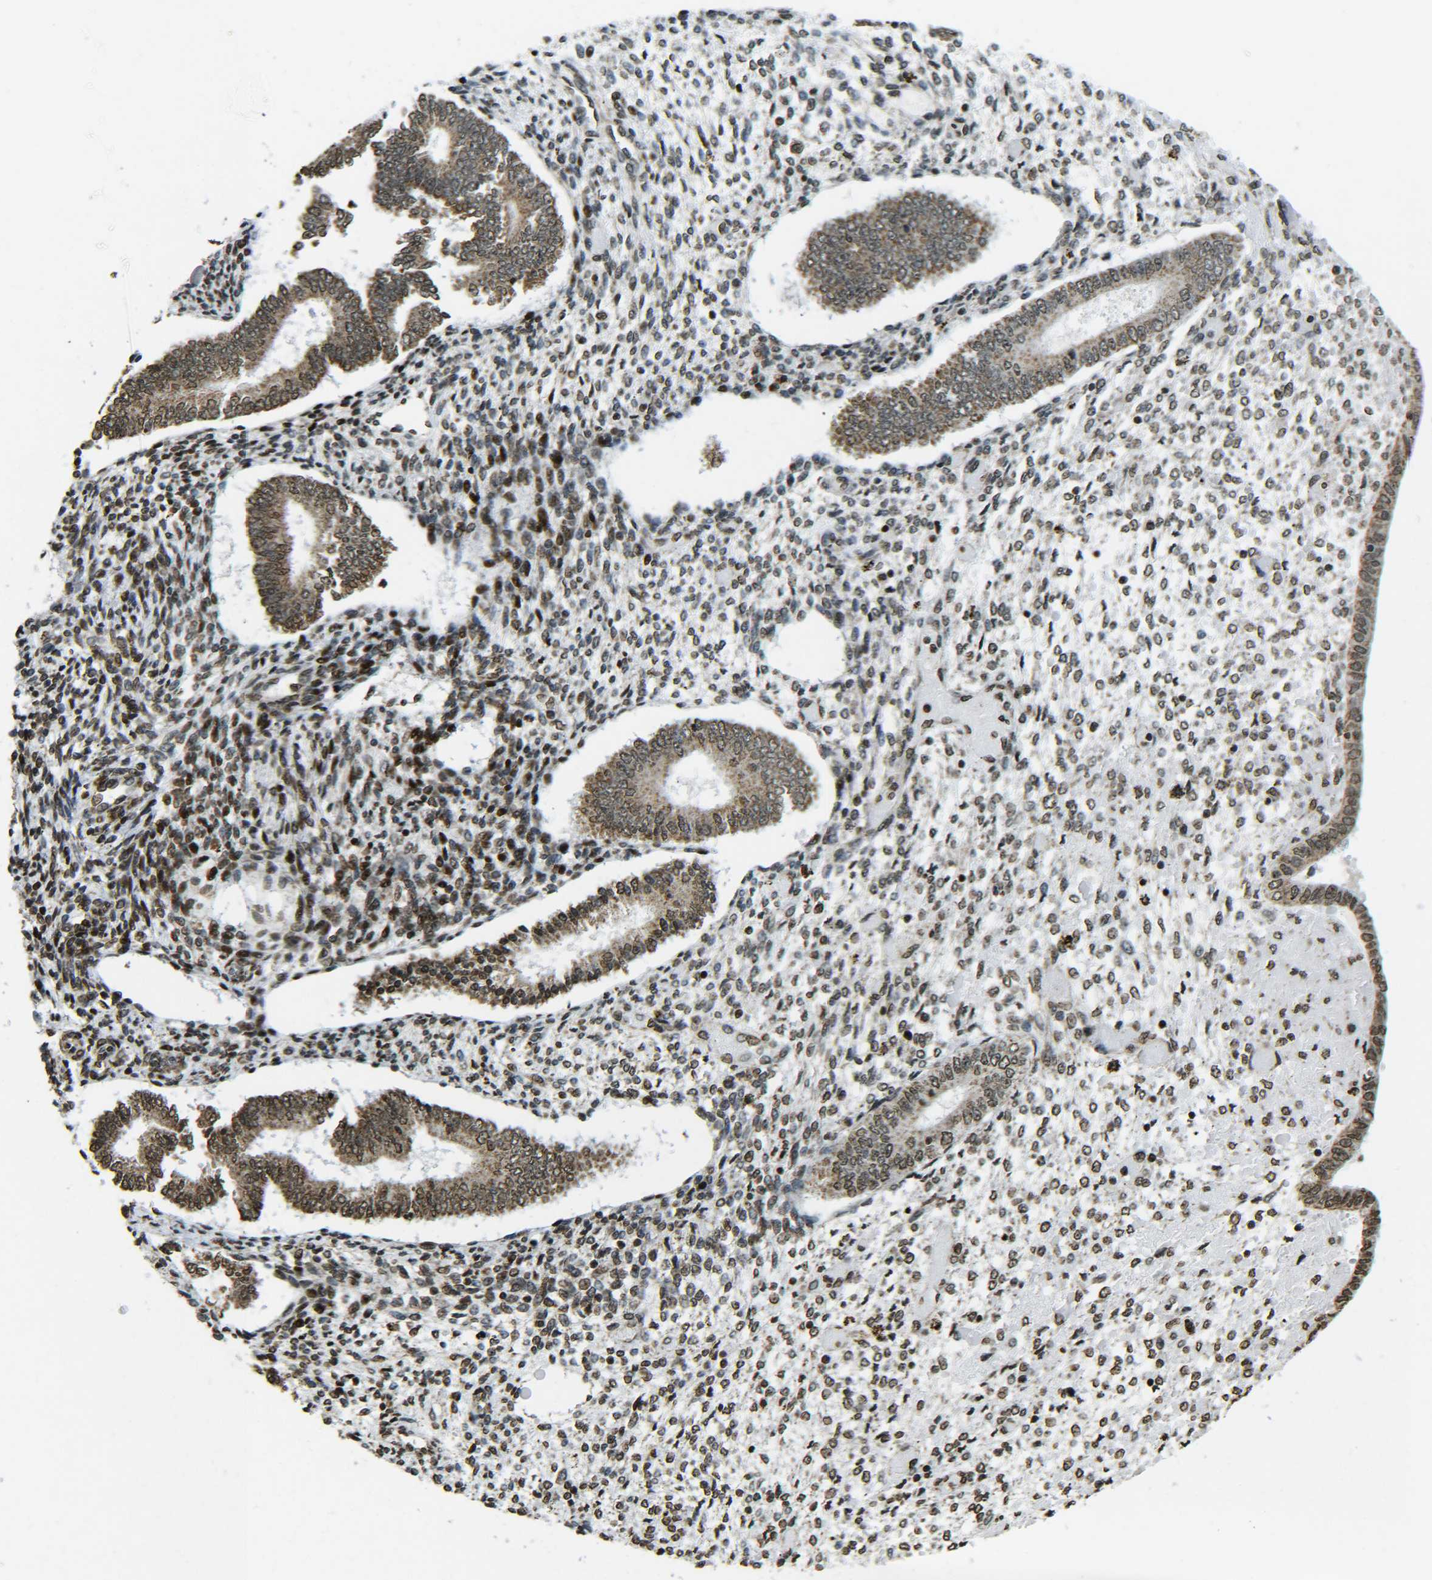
{"staining": {"intensity": "strong", "quantity": "25%-75%", "location": "nuclear"}, "tissue": "endometrium", "cell_type": "Cells in endometrial stroma", "image_type": "normal", "snomed": [{"axis": "morphology", "description": "Normal tissue, NOS"}, {"axis": "topography", "description": "Endometrium"}], "caption": "Protein analysis of normal endometrium displays strong nuclear staining in approximately 25%-75% of cells in endometrial stroma.", "gene": "NEUROG2", "patient": {"sex": "female", "age": 42}}